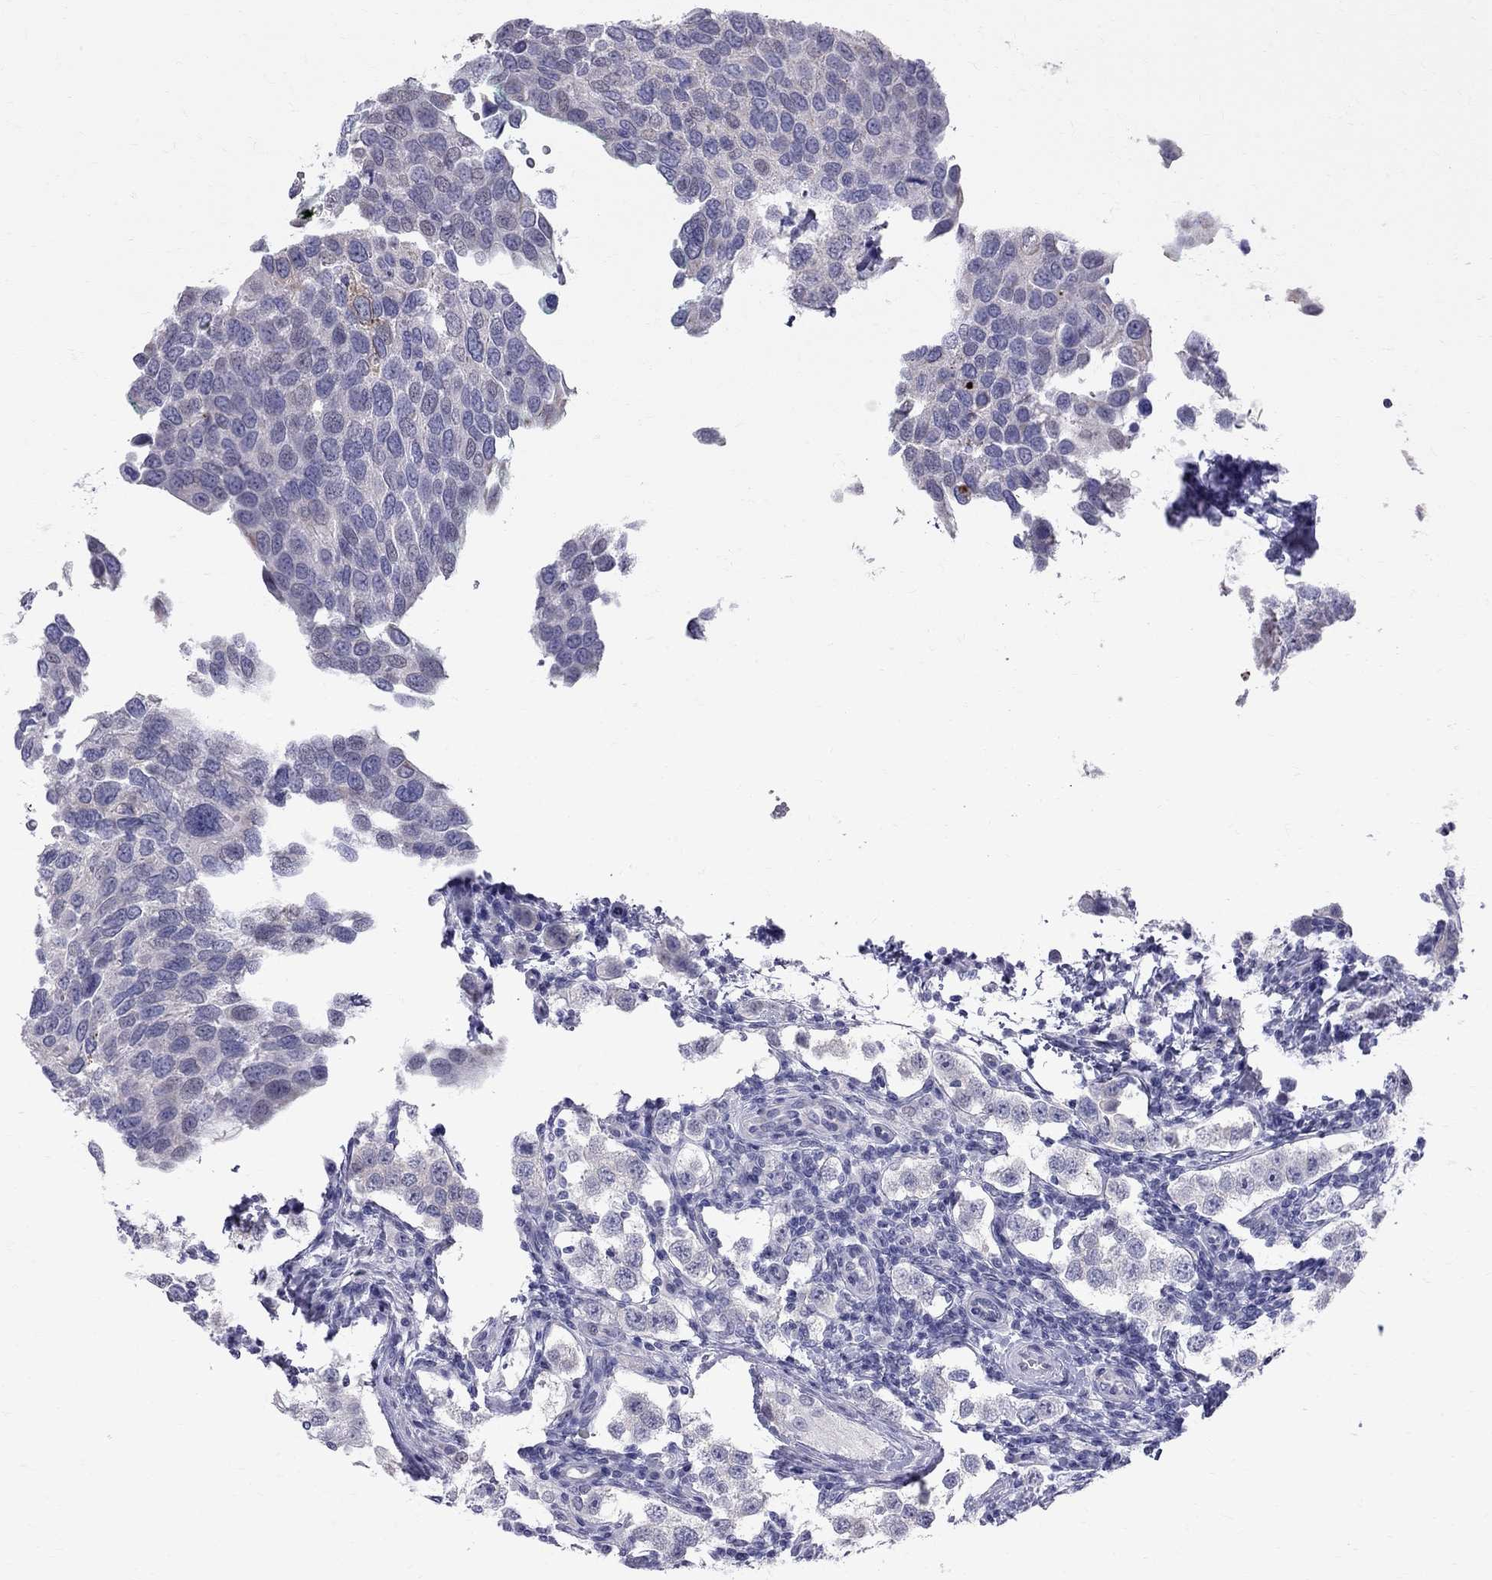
{"staining": {"intensity": "weak", "quantity": "<25%", "location": "cytoplasmic/membranous"}, "tissue": "testis cancer", "cell_type": "Tumor cells", "image_type": "cancer", "snomed": [{"axis": "morphology", "description": "Seminoma, NOS"}, {"axis": "topography", "description": "Testis"}], "caption": "Tumor cells show no significant expression in testis cancer (seminoma).", "gene": "MUC15", "patient": {"sex": "male", "age": 37}}